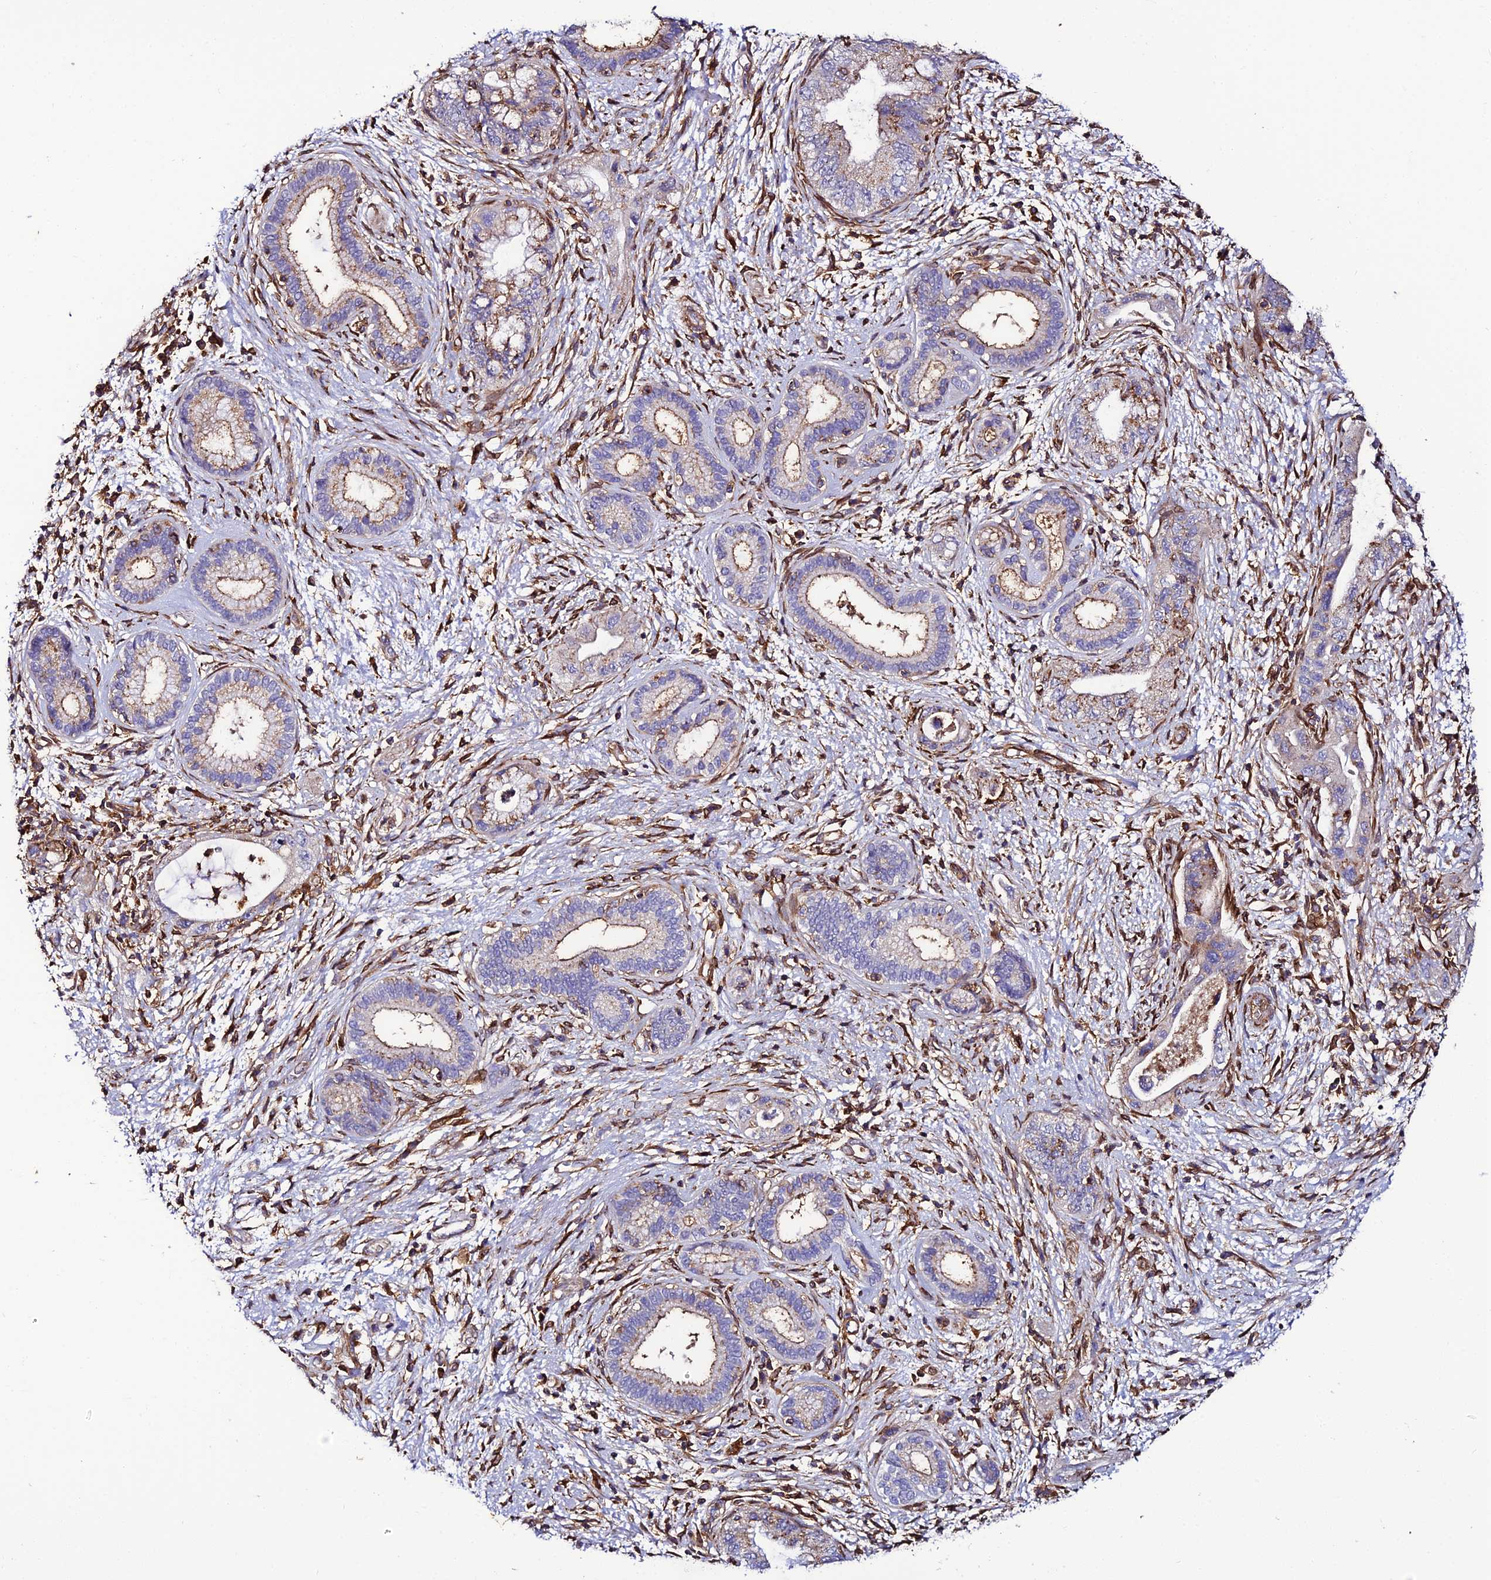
{"staining": {"intensity": "moderate", "quantity": "<25%", "location": "cytoplasmic/membranous"}, "tissue": "pancreatic cancer", "cell_type": "Tumor cells", "image_type": "cancer", "snomed": [{"axis": "morphology", "description": "Adenocarcinoma, NOS"}, {"axis": "topography", "description": "Pancreas"}], "caption": "Pancreatic cancer (adenocarcinoma) stained with a brown dye reveals moderate cytoplasmic/membranous positive expression in approximately <25% of tumor cells.", "gene": "TRPV2", "patient": {"sex": "female", "age": 73}}